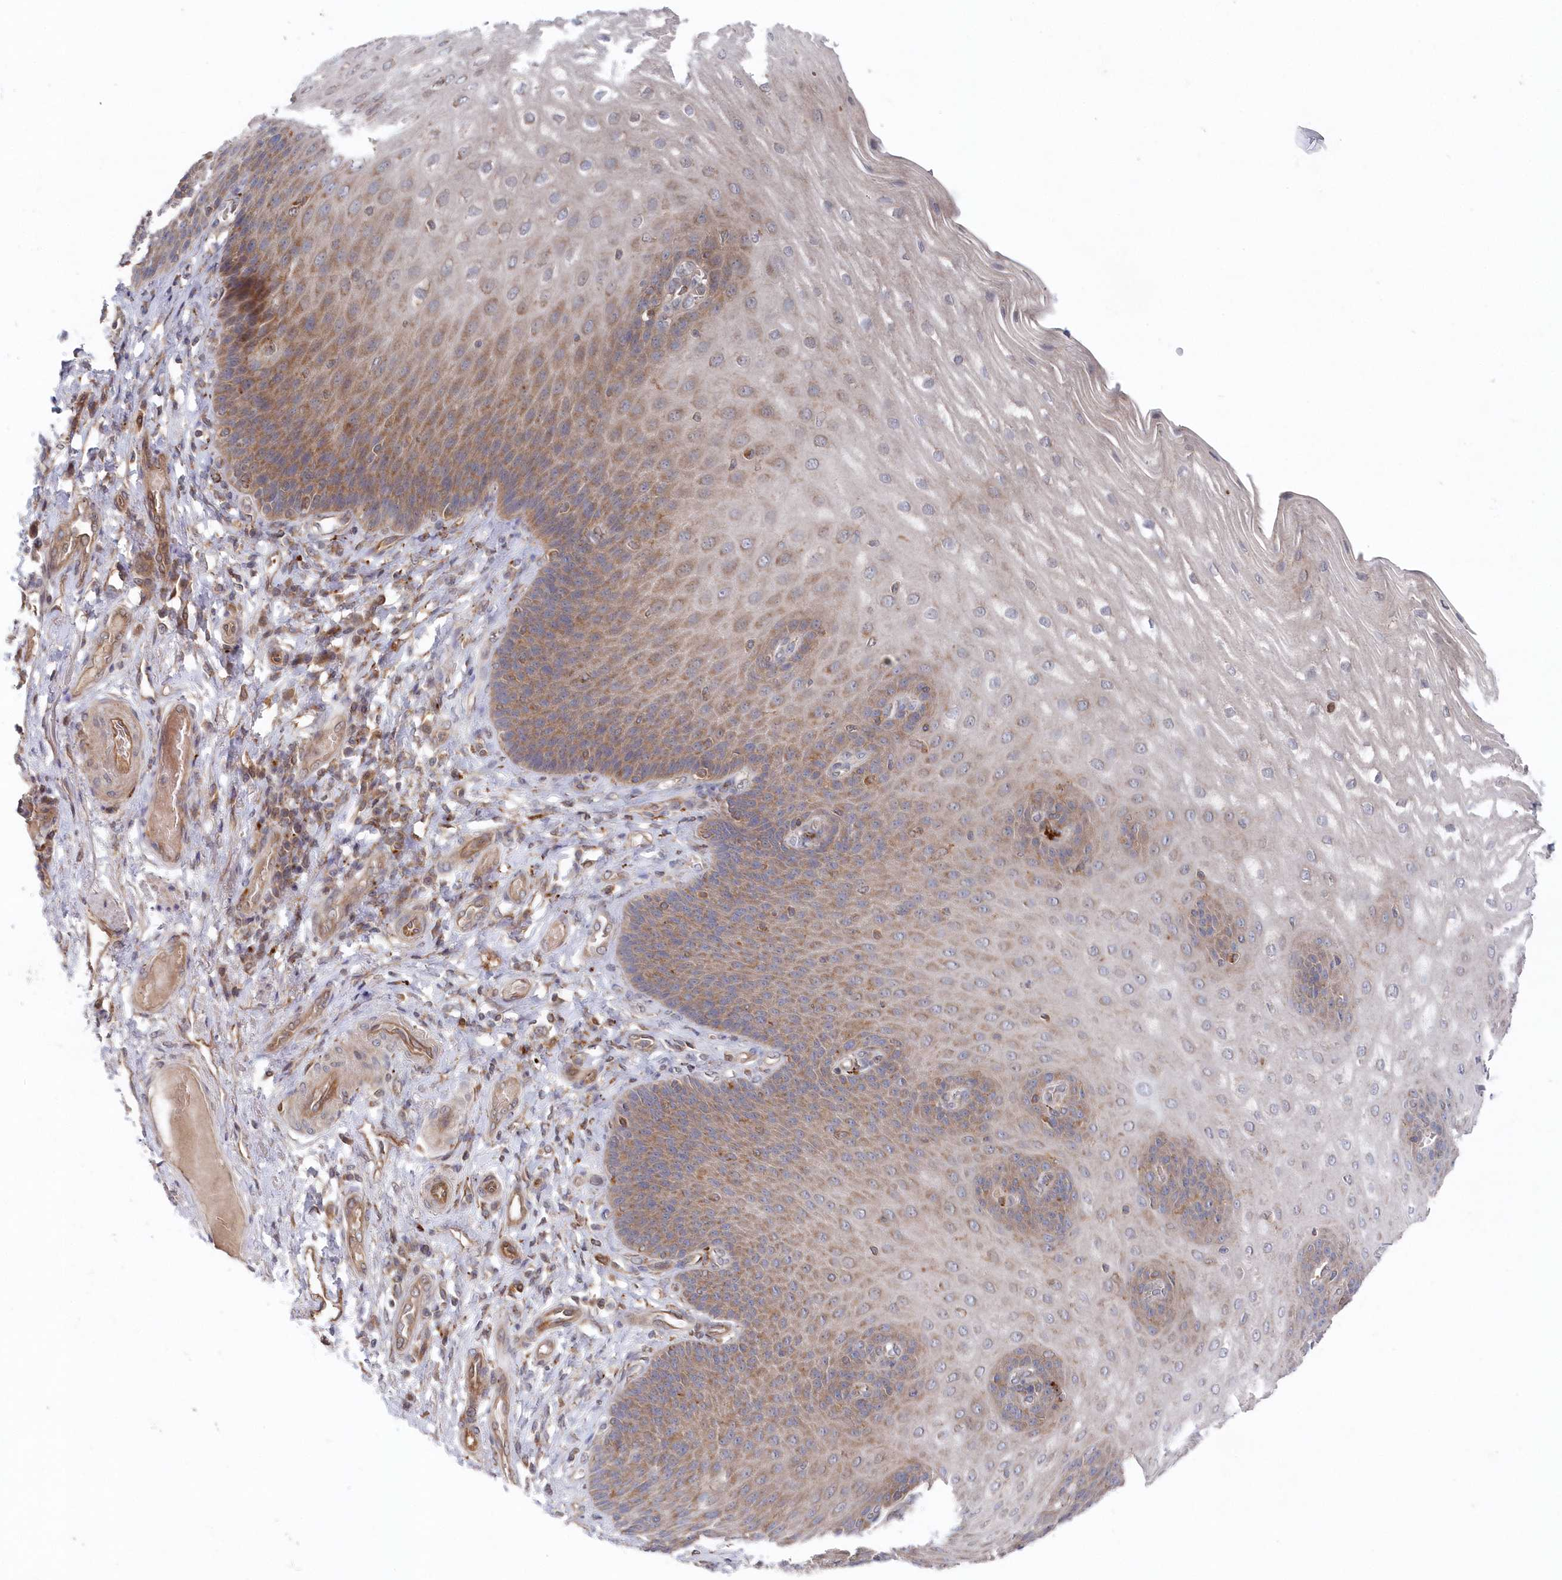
{"staining": {"intensity": "moderate", "quantity": "25%-75%", "location": "cytoplasmic/membranous"}, "tissue": "esophagus", "cell_type": "Squamous epithelial cells", "image_type": "normal", "snomed": [{"axis": "morphology", "description": "Normal tissue, NOS"}, {"axis": "topography", "description": "Esophagus"}], "caption": "IHC micrograph of unremarkable human esophagus stained for a protein (brown), which shows medium levels of moderate cytoplasmic/membranous expression in about 25%-75% of squamous epithelial cells.", "gene": "ASNSD1", "patient": {"sex": "male", "age": 54}}